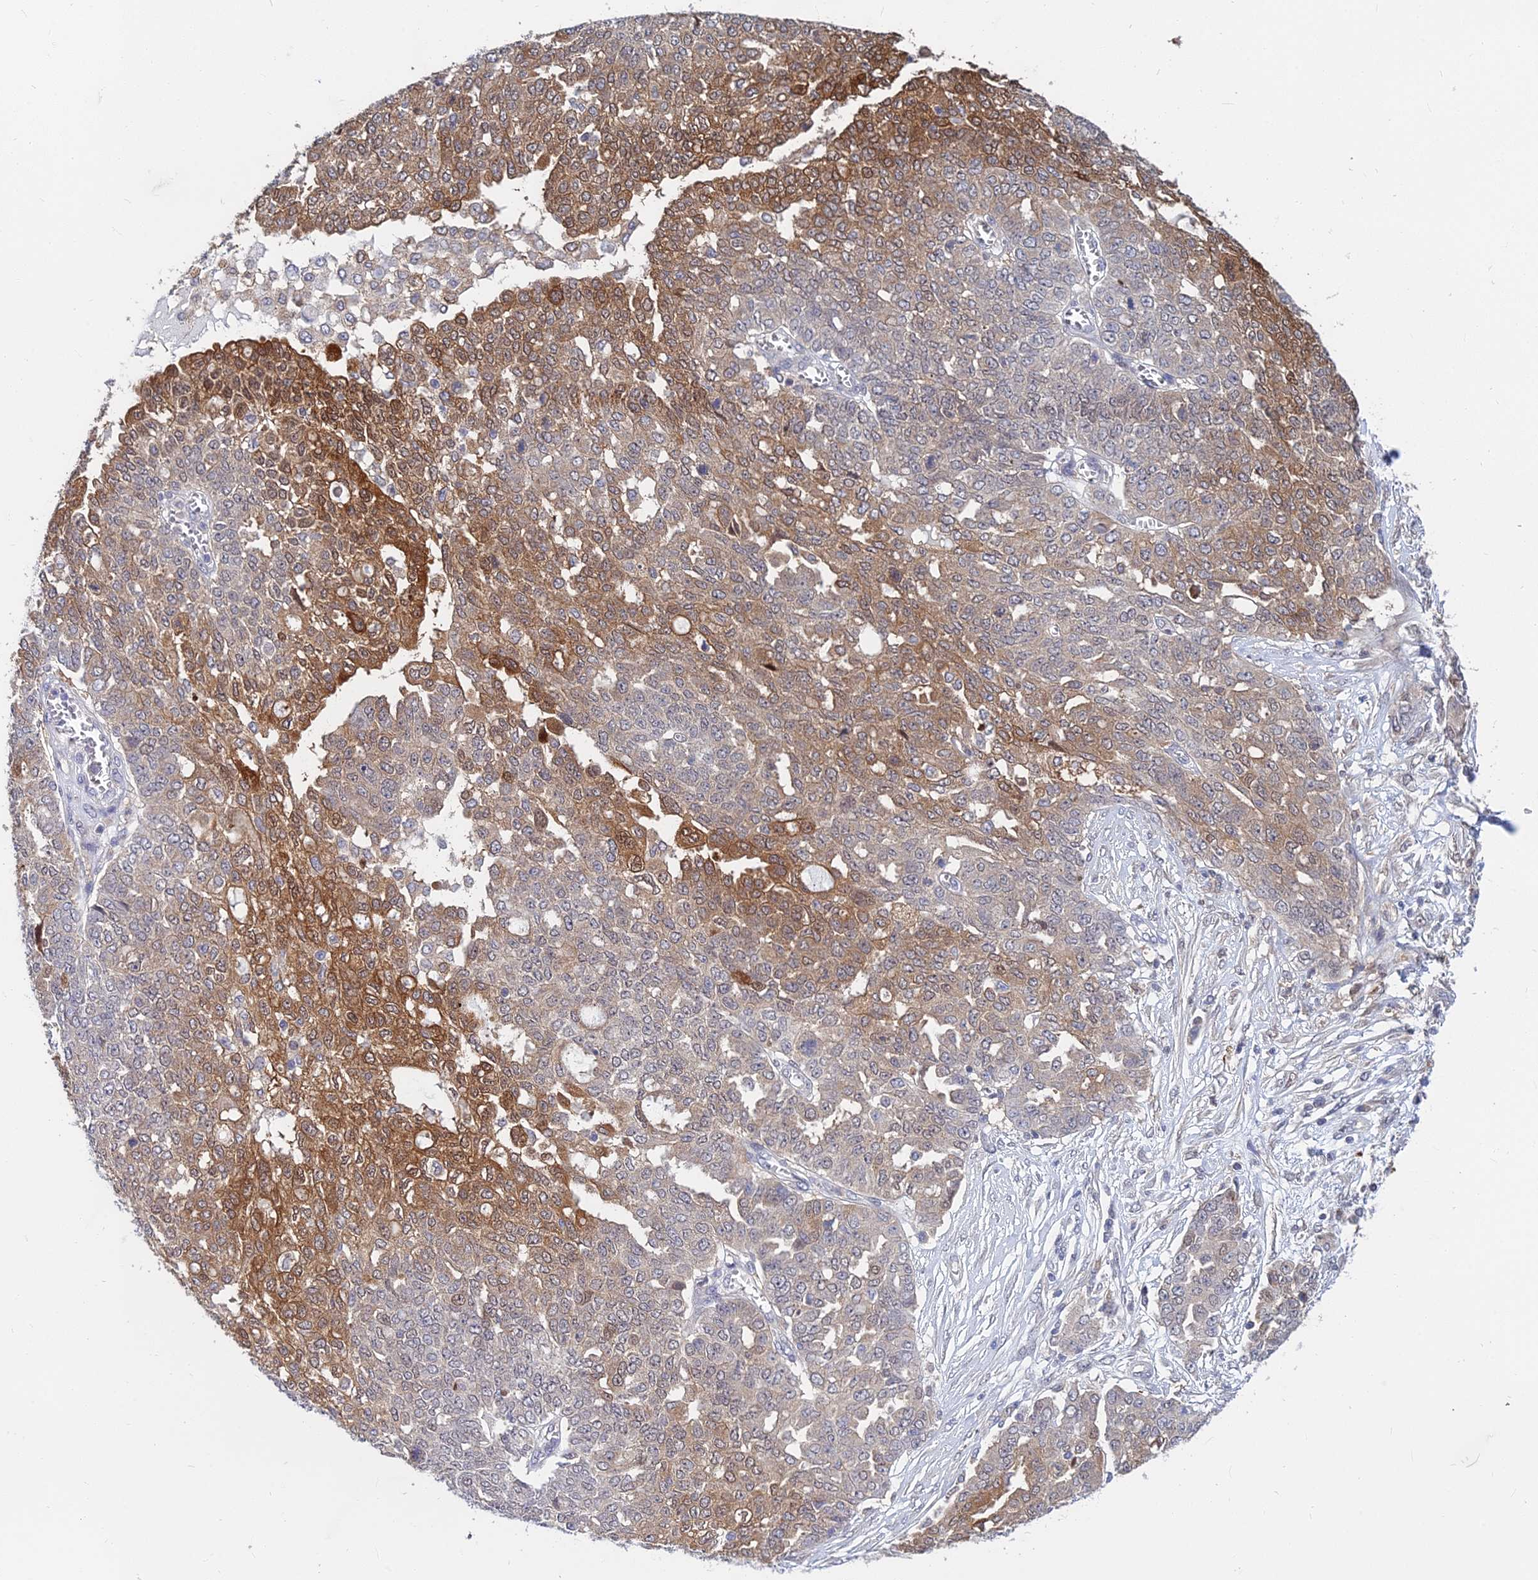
{"staining": {"intensity": "strong", "quantity": "25%-75%", "location": "cytoplasmic/membranous"}, "tissue": "ovarian cancer", "cell_type": "Tumor cells", "image_type": "cancer", "snomed": [{"axis": "morphology", "description": "Cystadenocarcinoma, serous, NOS"}, {"axis": "topography", "description": "Soft tissue"}, {"axis": "topography", "description": "Ovary"}], "caption": "Immunohistochemistry (DAB (3,3'-diaminobenzidine)) staining of human ovarian serous cystadenocarcinoma exhibits strong cytoplasmic/membranous protein positivity in approximately 25%-75% of tumor cells.", "gene": "B3GALT4", "patient": {"sex": "female", "age": 57}}